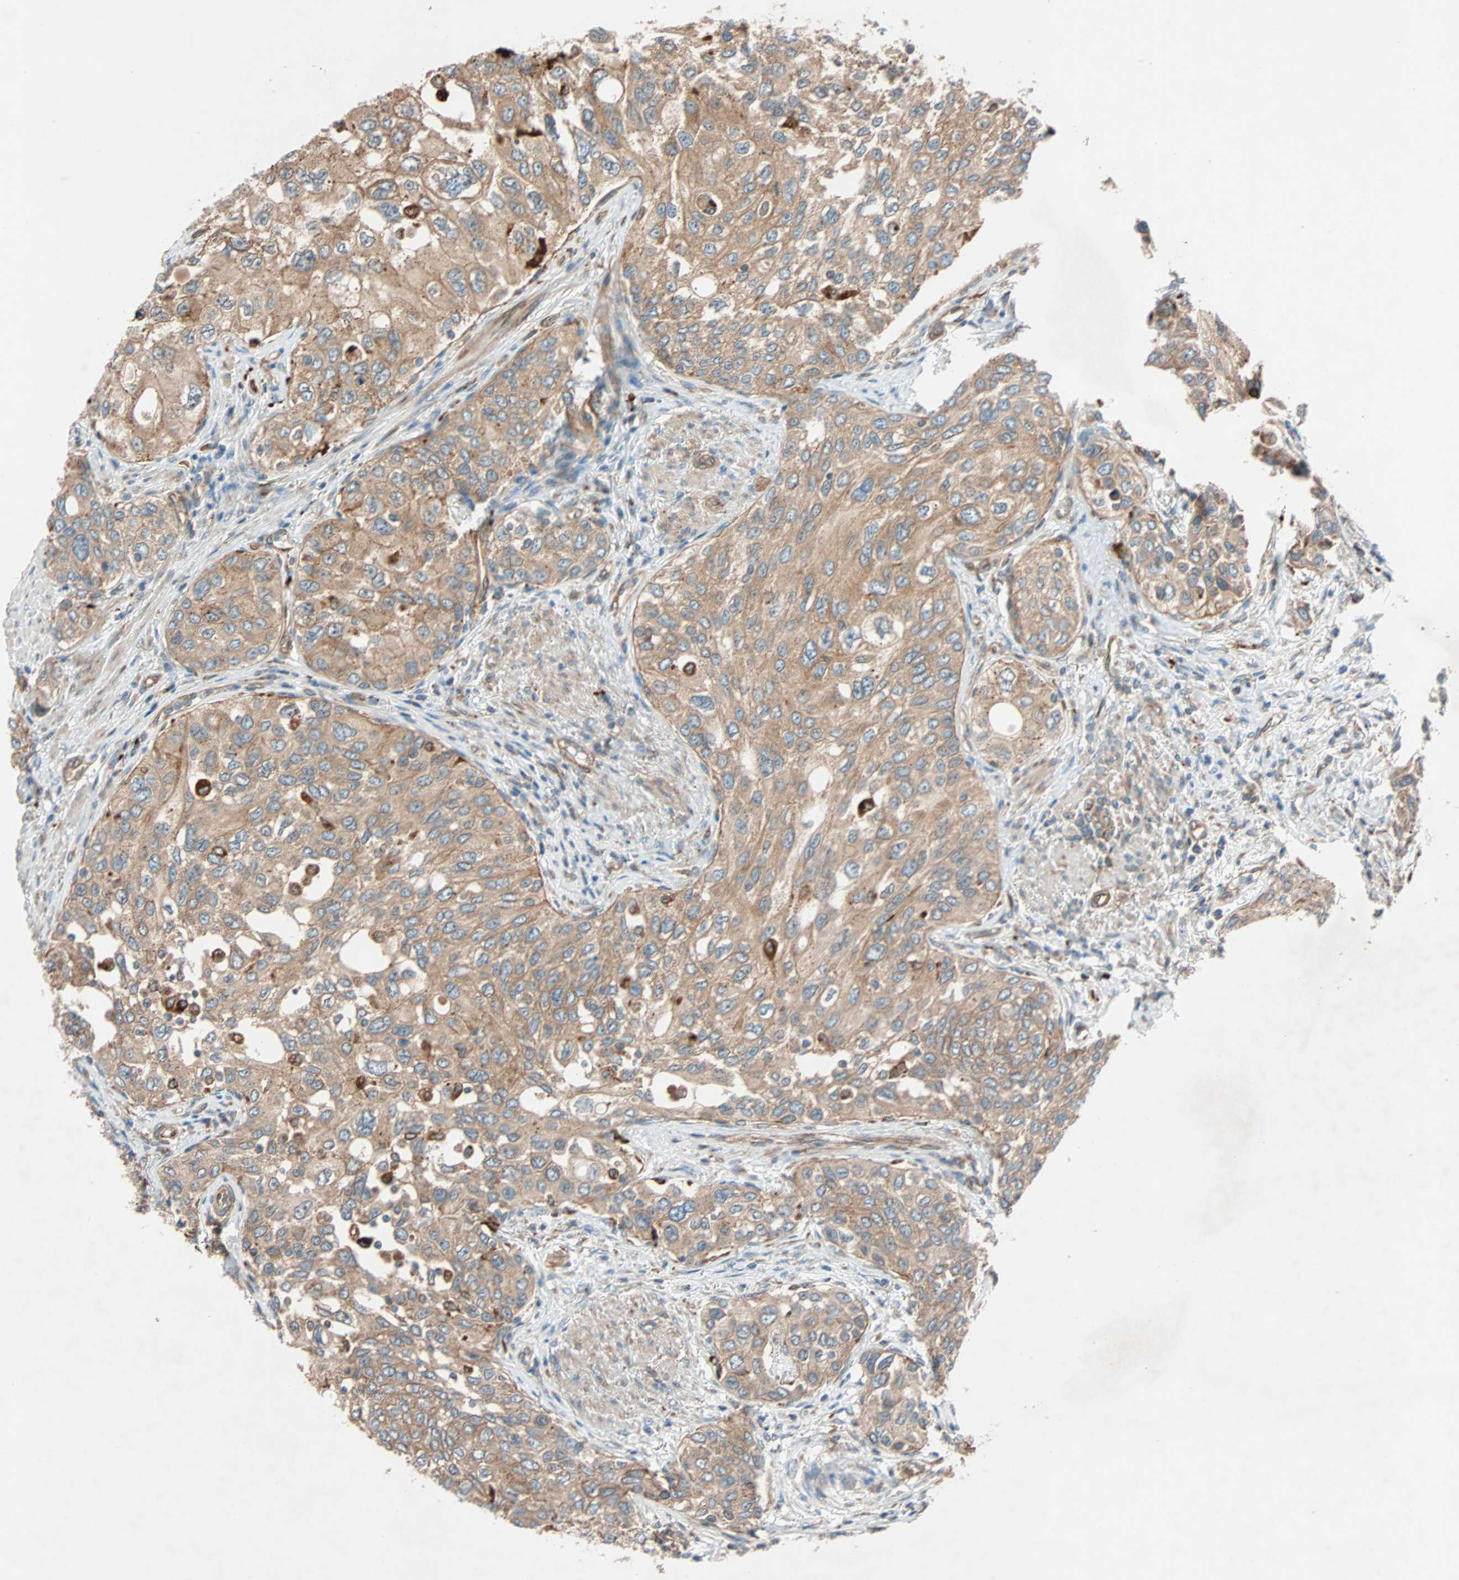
{"staining": {"intensity": "moderate", "quantity": ">75%", "location": "cytoplasmic/membranous"}, "tissue": "urothelial cancer", "cell_type": "Tumor cells", "image_type": "cancer", "snomed": [{"axis": "morphology", "description": "Urothelial carcinoma, High grade"}, {"axis": "topography", "description": "Urinary bladder"}], "caption": "Moderate cytoplasmic/membranous protein staining is seen in approximately >75% of tumor cells in high-grade urothelial carcinoma.", "gene": "PHYH", "patient": {"sex": "female", "age": 56}}